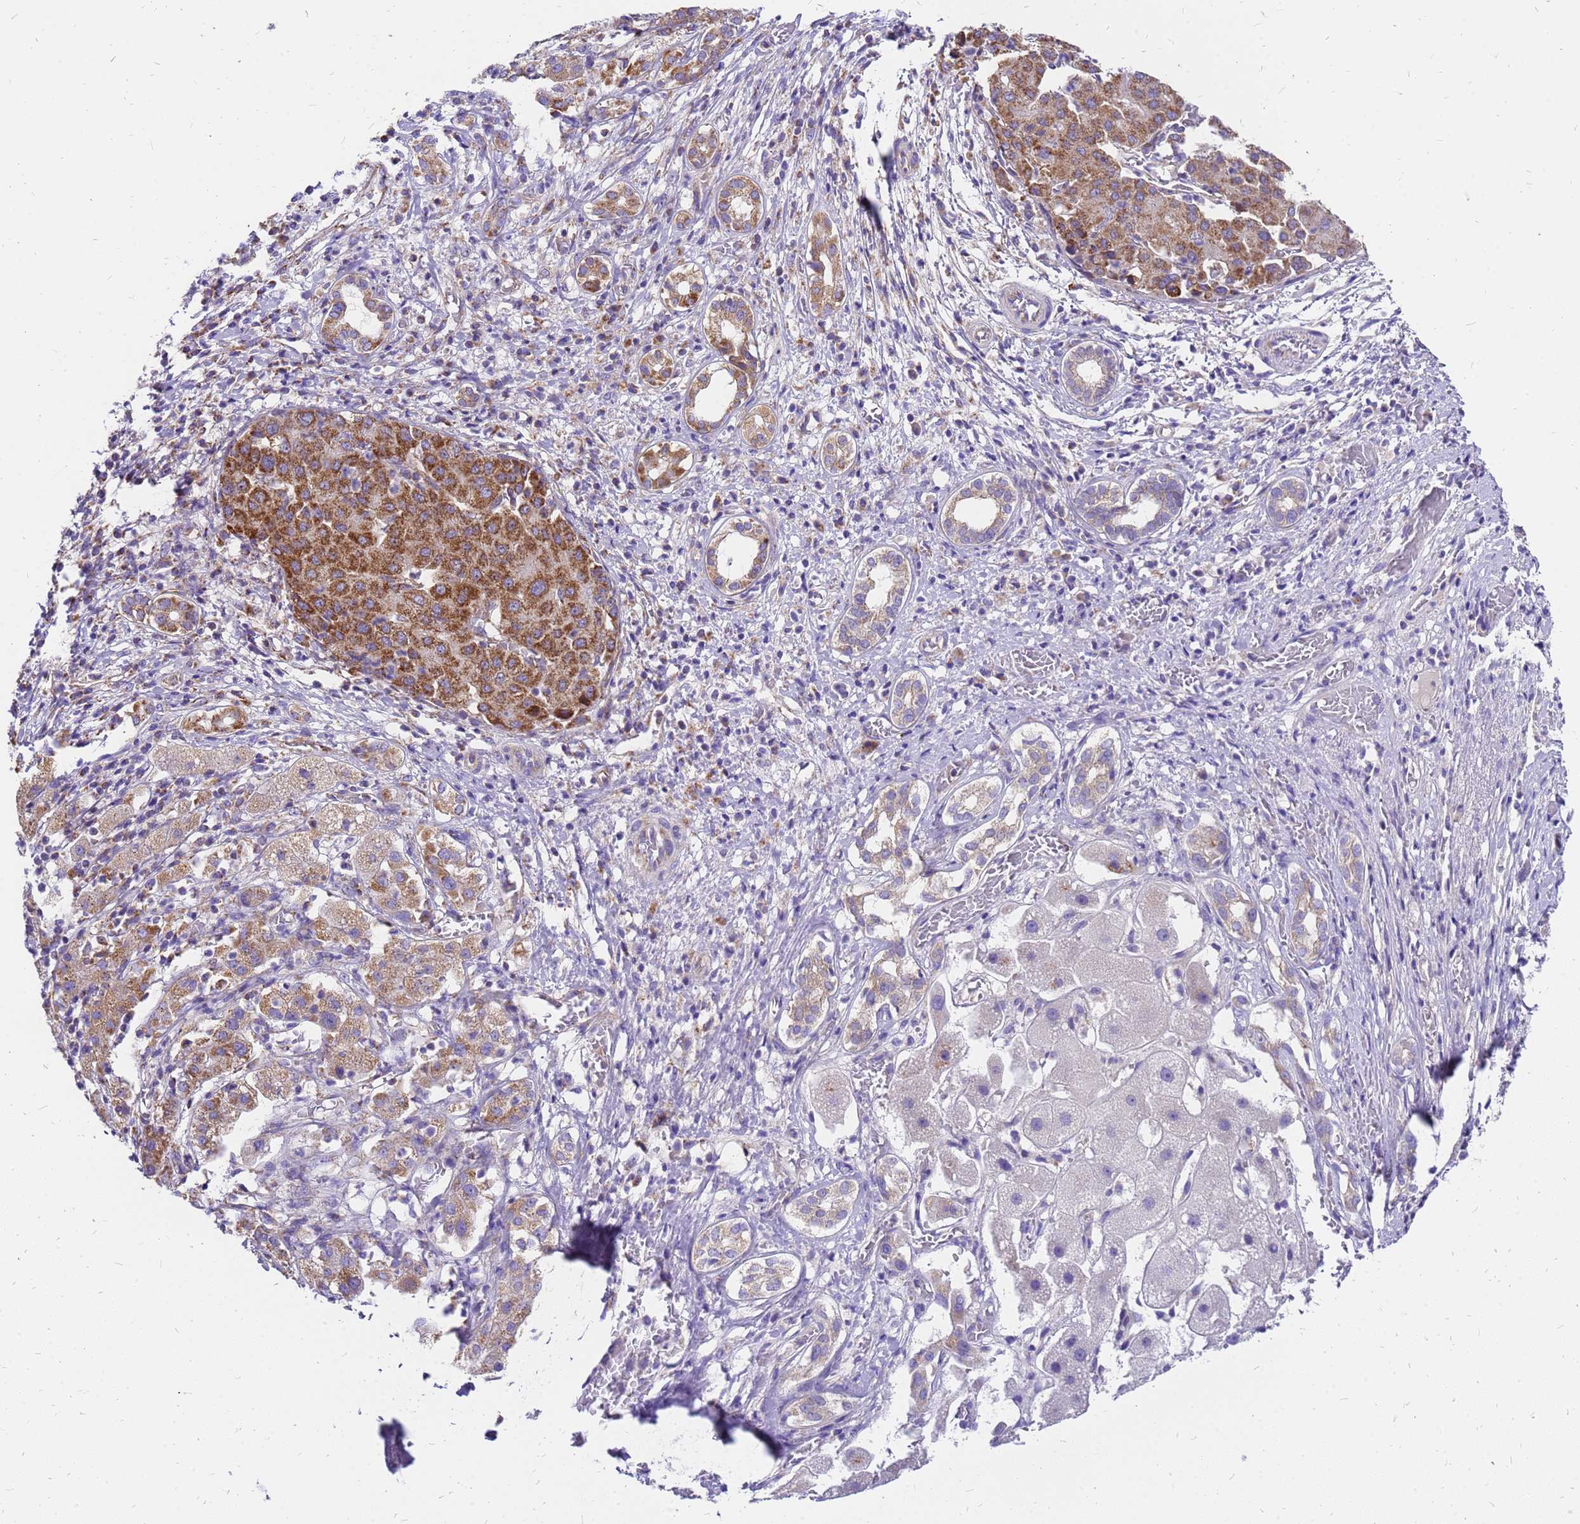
{"staining": {"intensity": "moderate", "quantity": ">75%", "location": "cytoplasmic/membranous"}, "tissue": "liver cancer", "cell_type": "Tumor cells", "image_type": "cancer", "snomed": [{"axis": "morphology", "description": "Carcinoma, Hepatocellular, NOS"}, {"axis": "topography", "description": "Liver"}], "caption": "Tumor cells demonstrate medium levels of moderate cytoplasmic/membranous positivity in about >75% of cells in human liver cancer. (DAB (3,3'-diaminobenzidine) IHC, brown staining for protein, blue staining for nuclei).", "gene": "MRPS26", "patient": {"sex": "male", "age": 65}}